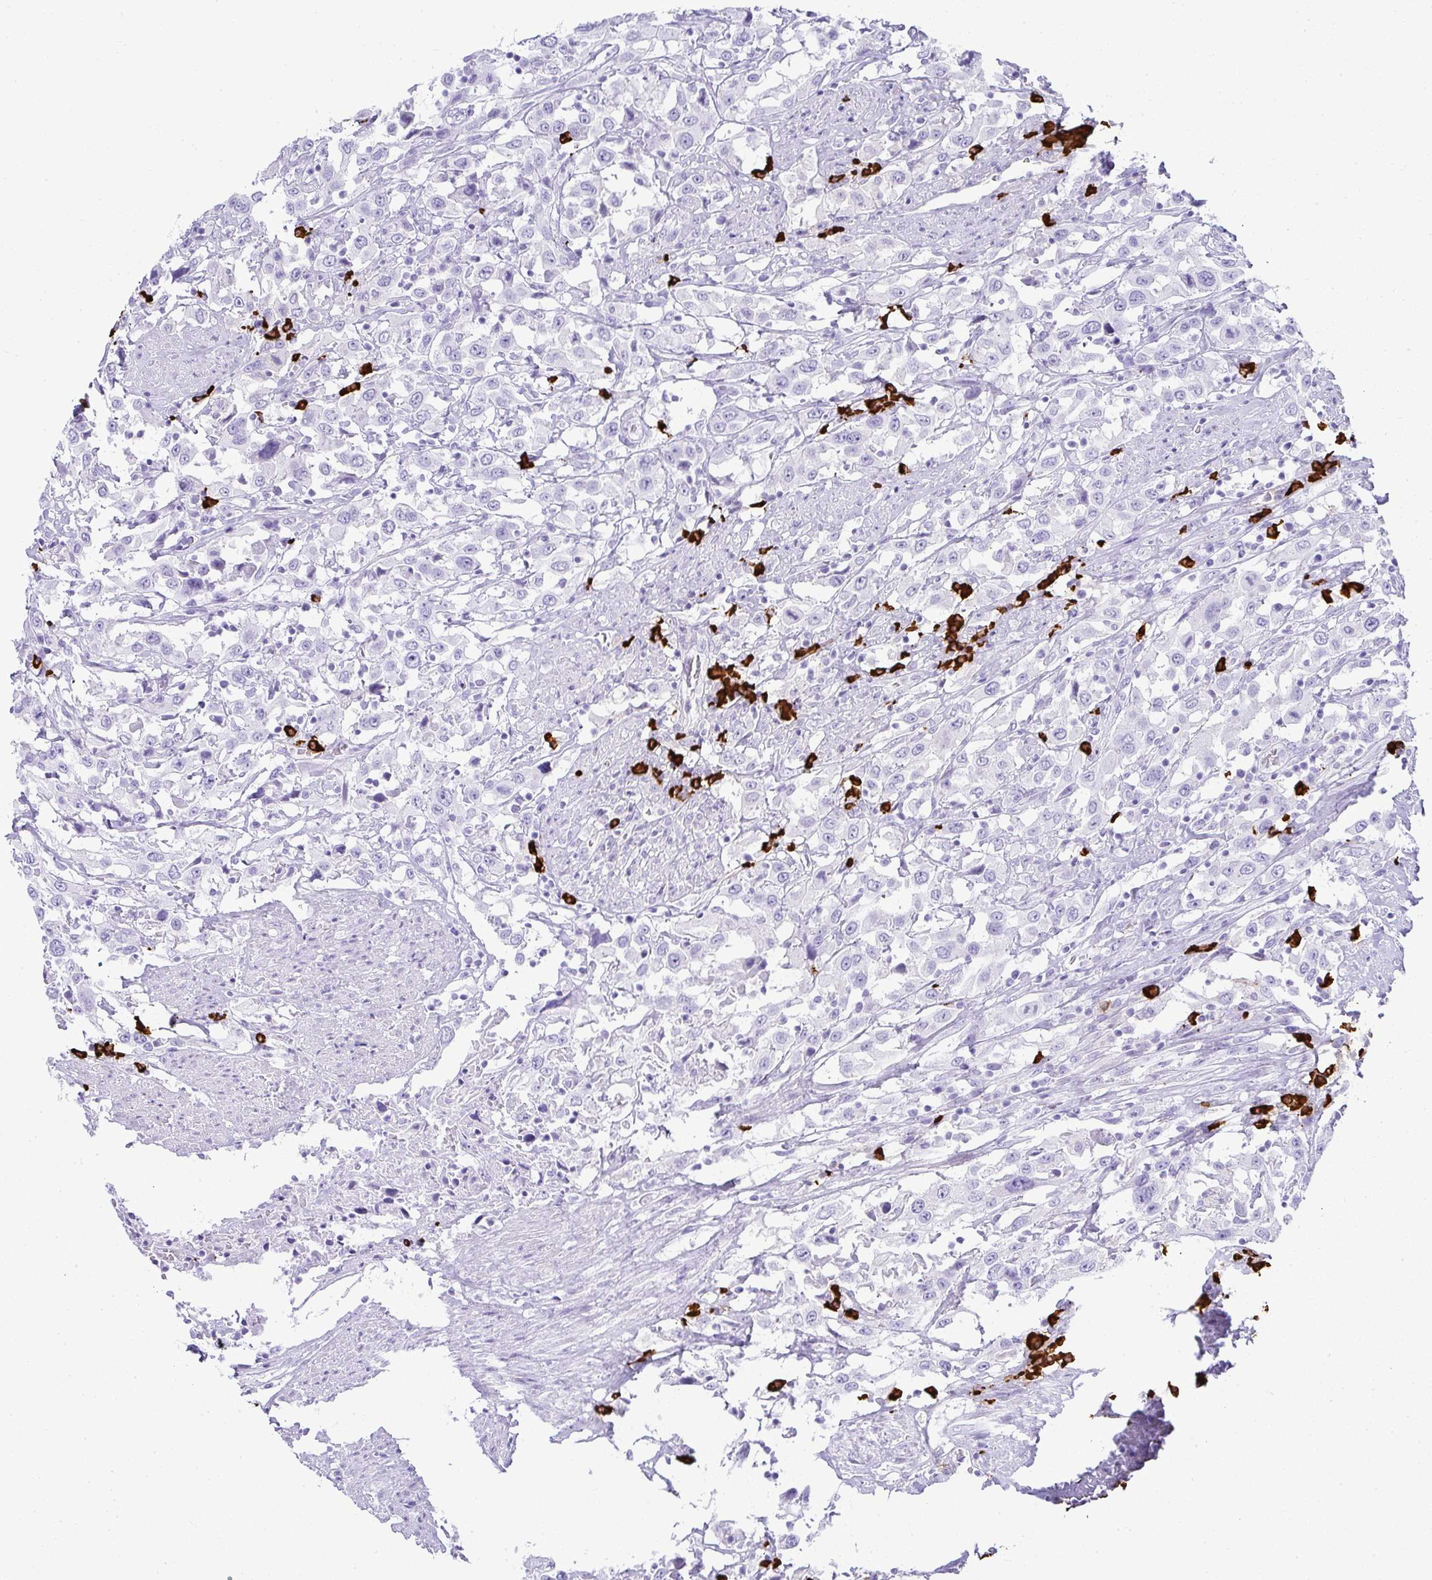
{"staining": {"intensity": "negative", "quantity": "none", "location": "none"}, "tissue": "urothelial cancer", "cell_type": "Tumor cells", "image_type": "cancer", "snomed": [{"axis": "morphology", "description": "Urothelial carcinoma, High grade"}, {"axis": "topography", "description": "Urinary bladder"}], "caption": "Histopathology image shows no significant protein positivity in tumor cells of high-grade urothelial carcinoma.", "gene": "CDADC1", "patient": {"sex": "male", "age": 61}}